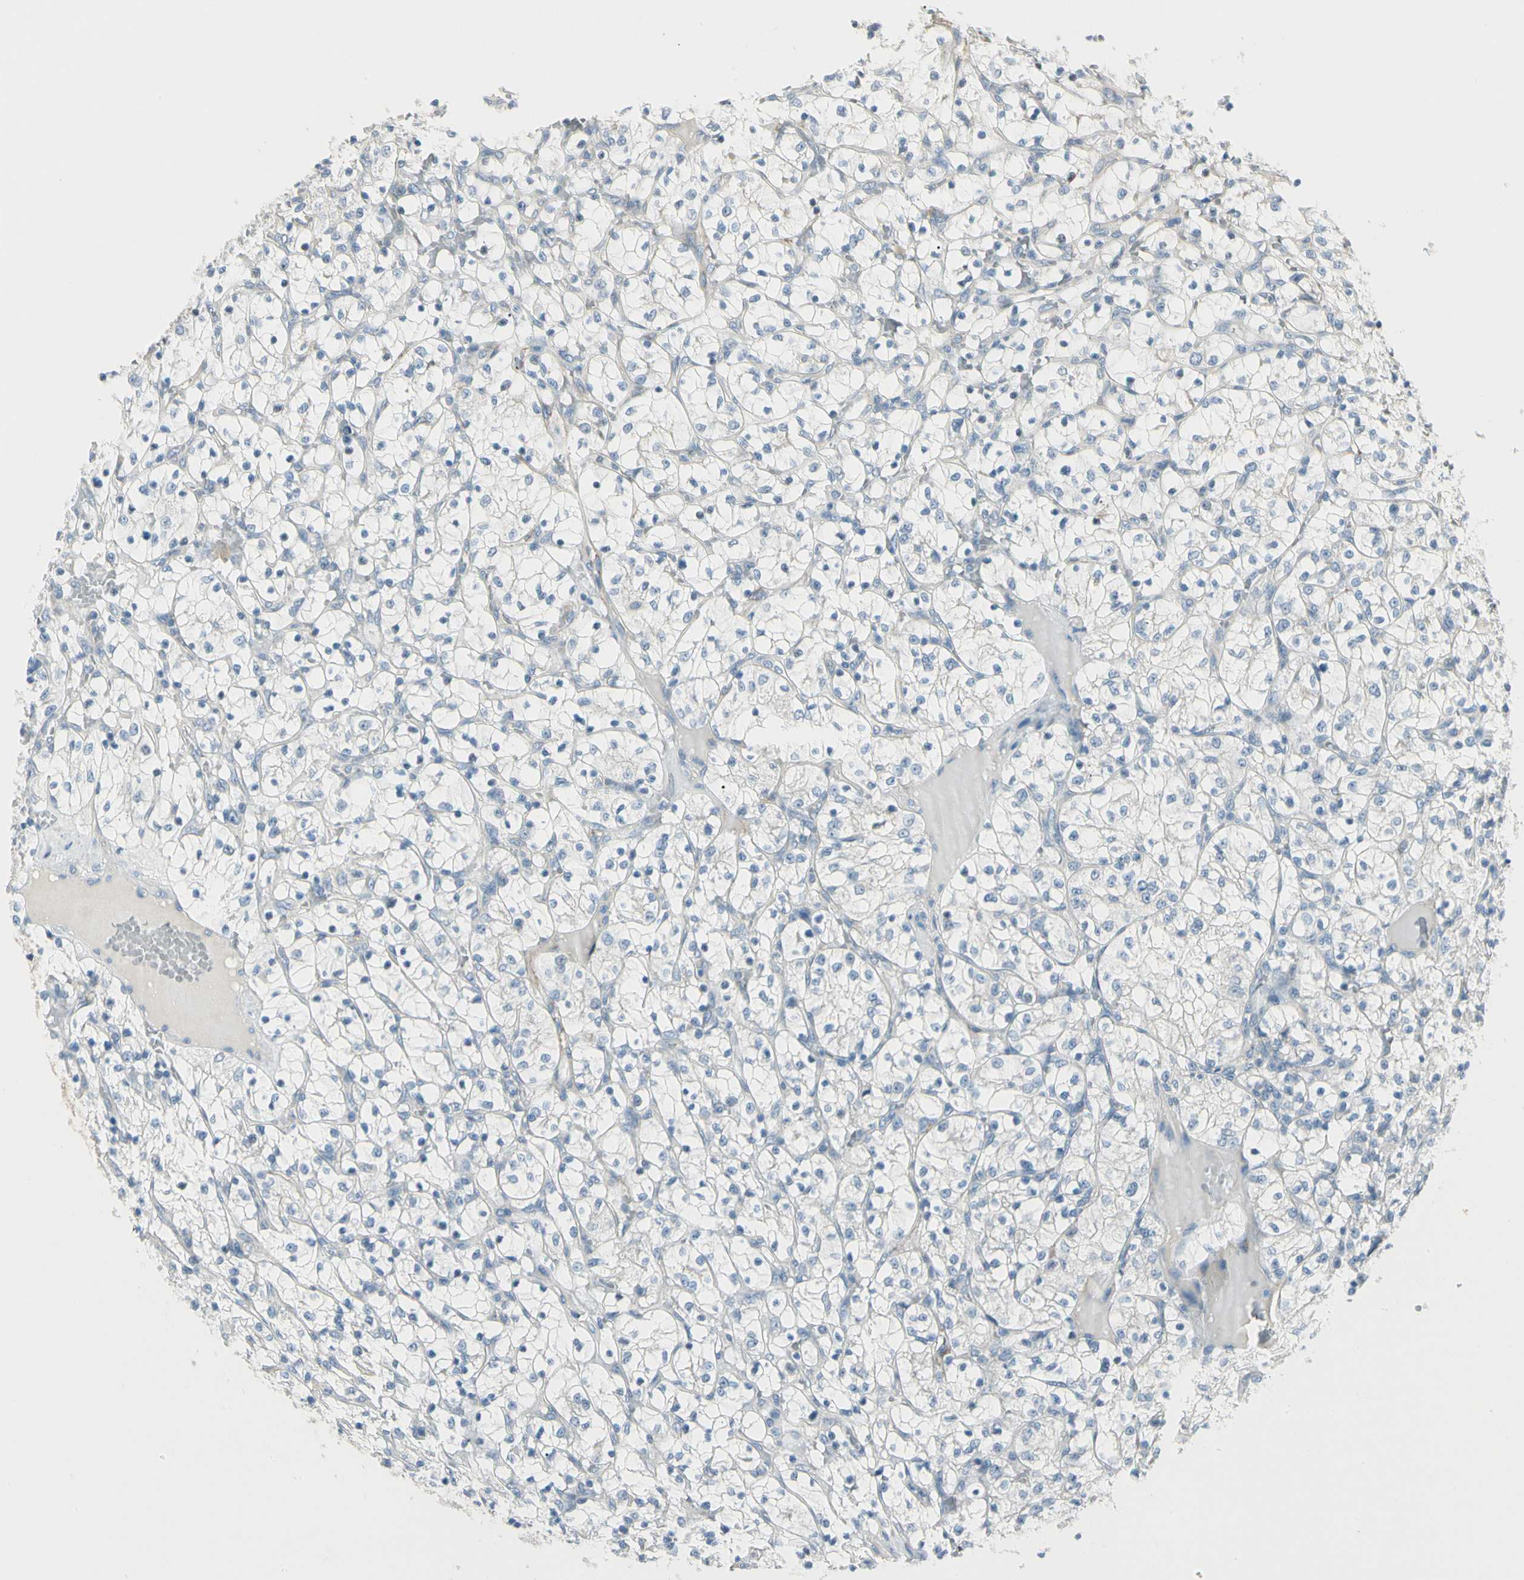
{"staining": {"intensity": "negative", "quantity": "none", "location": "none"}, "tissue": "renal cancer", "cell_type": "Tumor cells", "image_type": "cancer", "snomed": [{"axis": "morphology", "description": "Adenocarcinoma, NOS"}, {"axis": "topography", "description": "Kidney"}], "caption": "This micrograph is of renal cancer stained with immunohistochemistry (IHC) to label a protein in brown with the nuclei are counter-stained blue. There is no staining in tumor cells.", "gene": "SLC6A15", "patient": {"sex": "female", "age": 69}}